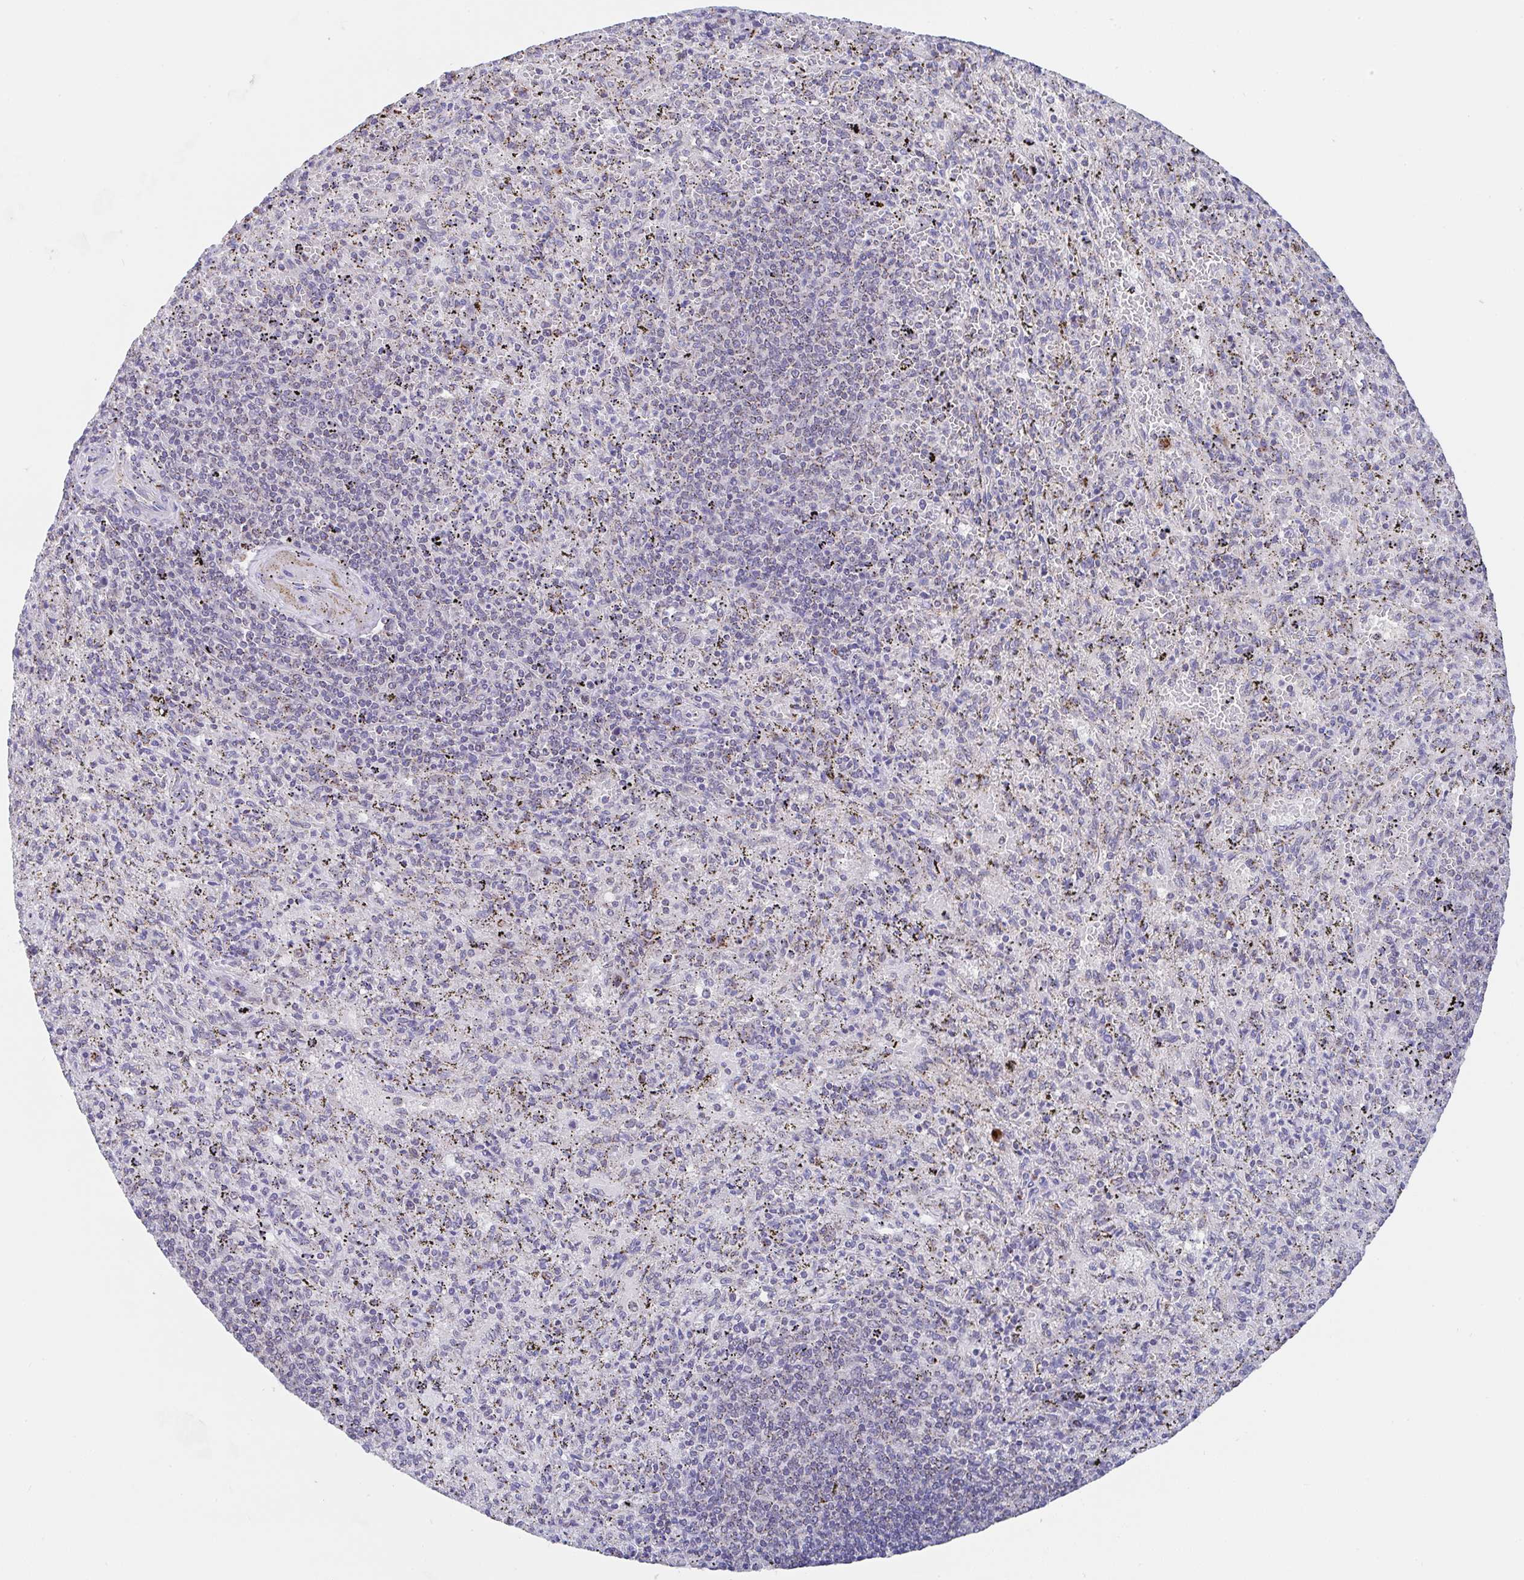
{"staining": {"intensity": "negative", "quantity": "none", "location": "none"}, "tissue": "spleen", "cell_type": "Cells in red pulp", "image_type": "normal", "snomed": [{"axis": "morphology", "description": "Normal tissue, NOS"}, {"axis": "topography", "description": "Spleen"}], "caption": "Image shows no protein staining in cells in red pulp of unremarkable spleen.", "gene": "PROSER3", "patient": {"sex": "male", "age": 57}}